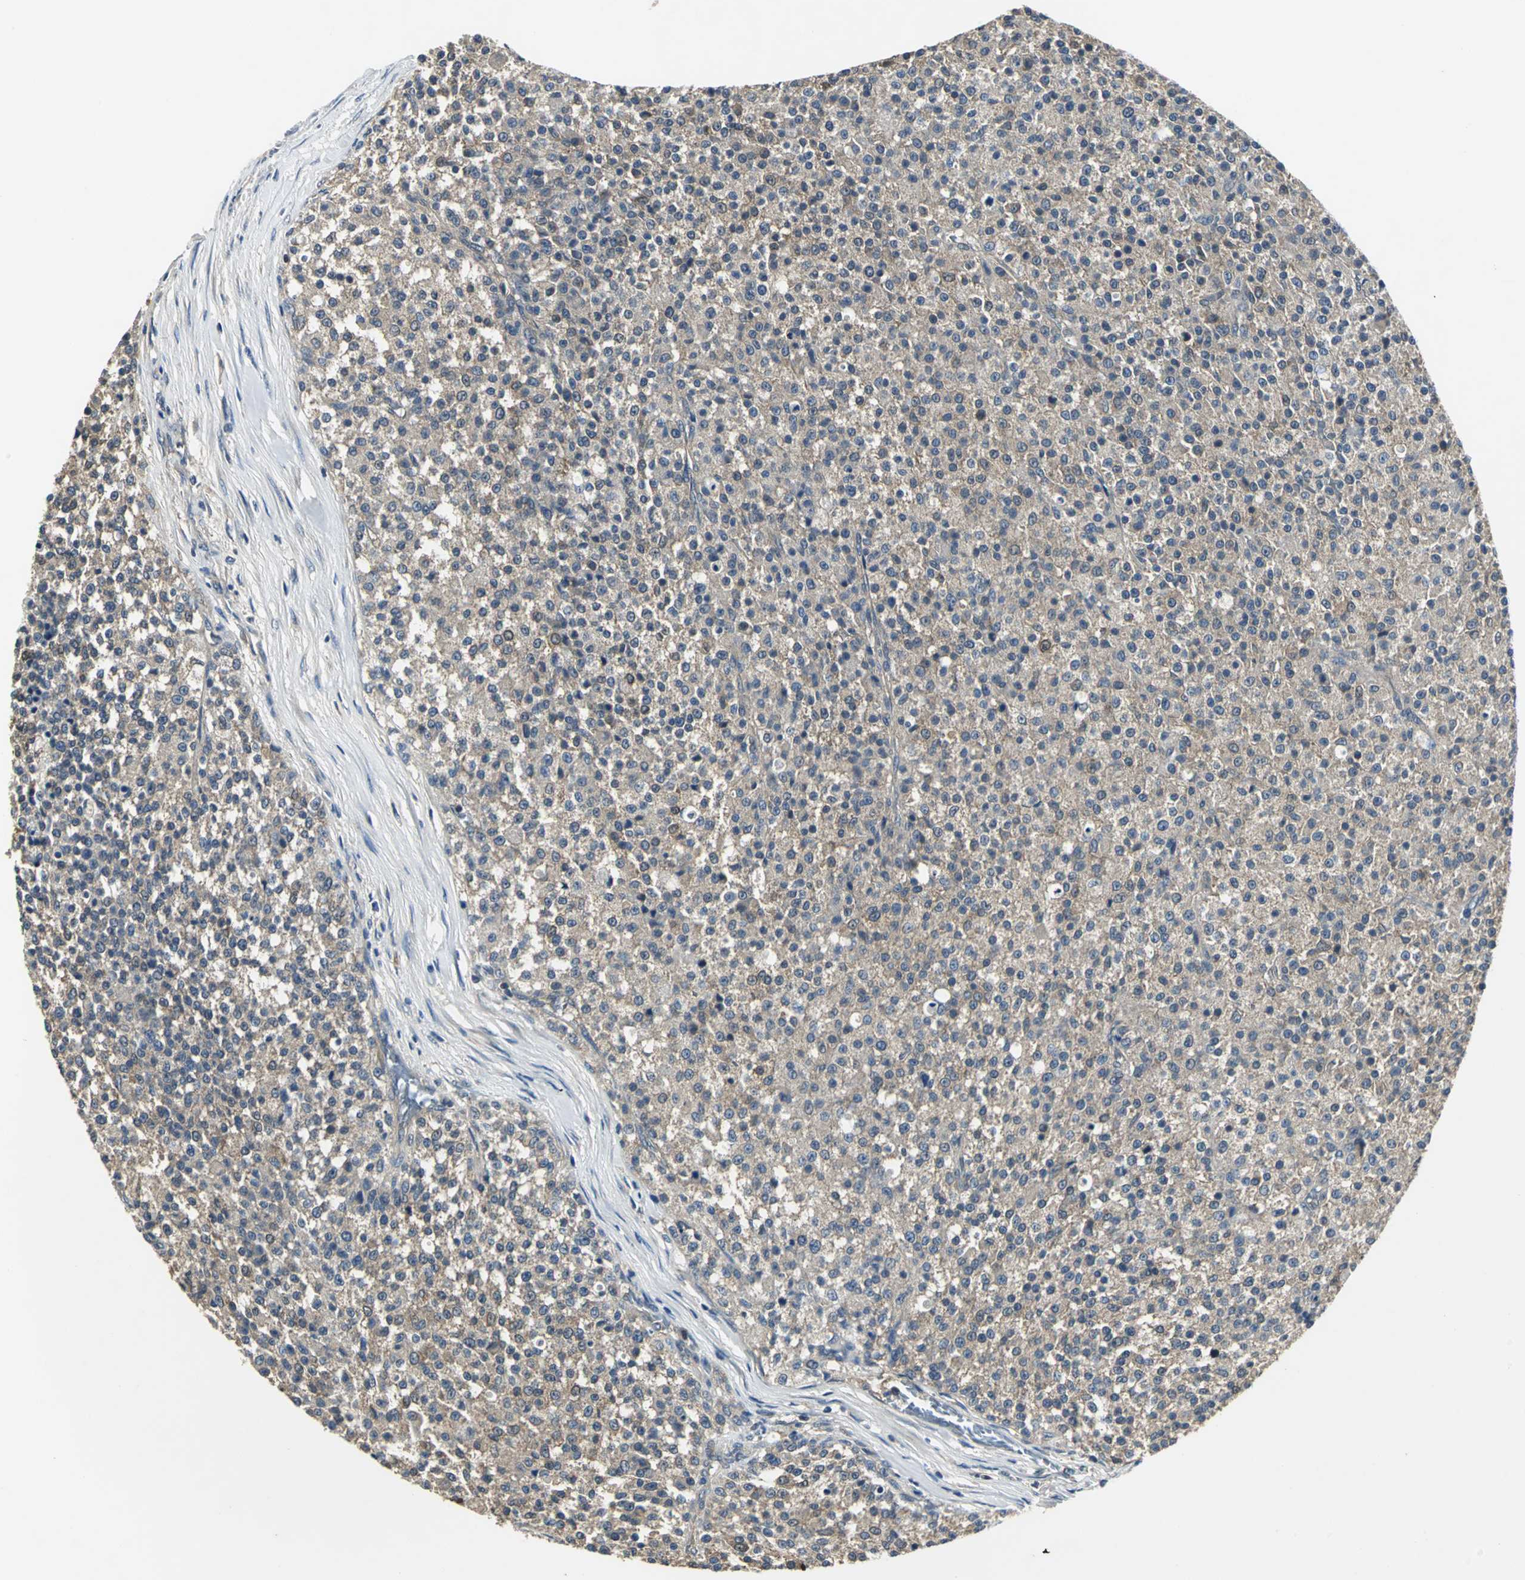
{"staining": {"intensity": "weak", "quantity": ">75%", "location": "cytoplasmic/membranous"}, "tissue": "testis cancer", "cell_type": "Tumor cells", "image_type": "cancer", "snomed": [{"axis": "morphology", "description": "Seminoma, NOS"}, {"axis": "topography", "description": "Testis"}], "caption": "Human testis cancer (seminoma) stained with a protein marker exhibits weak staining in tumor cells.", "gene": "IRF3", "patient": {"sex": "male", "age": 59}}